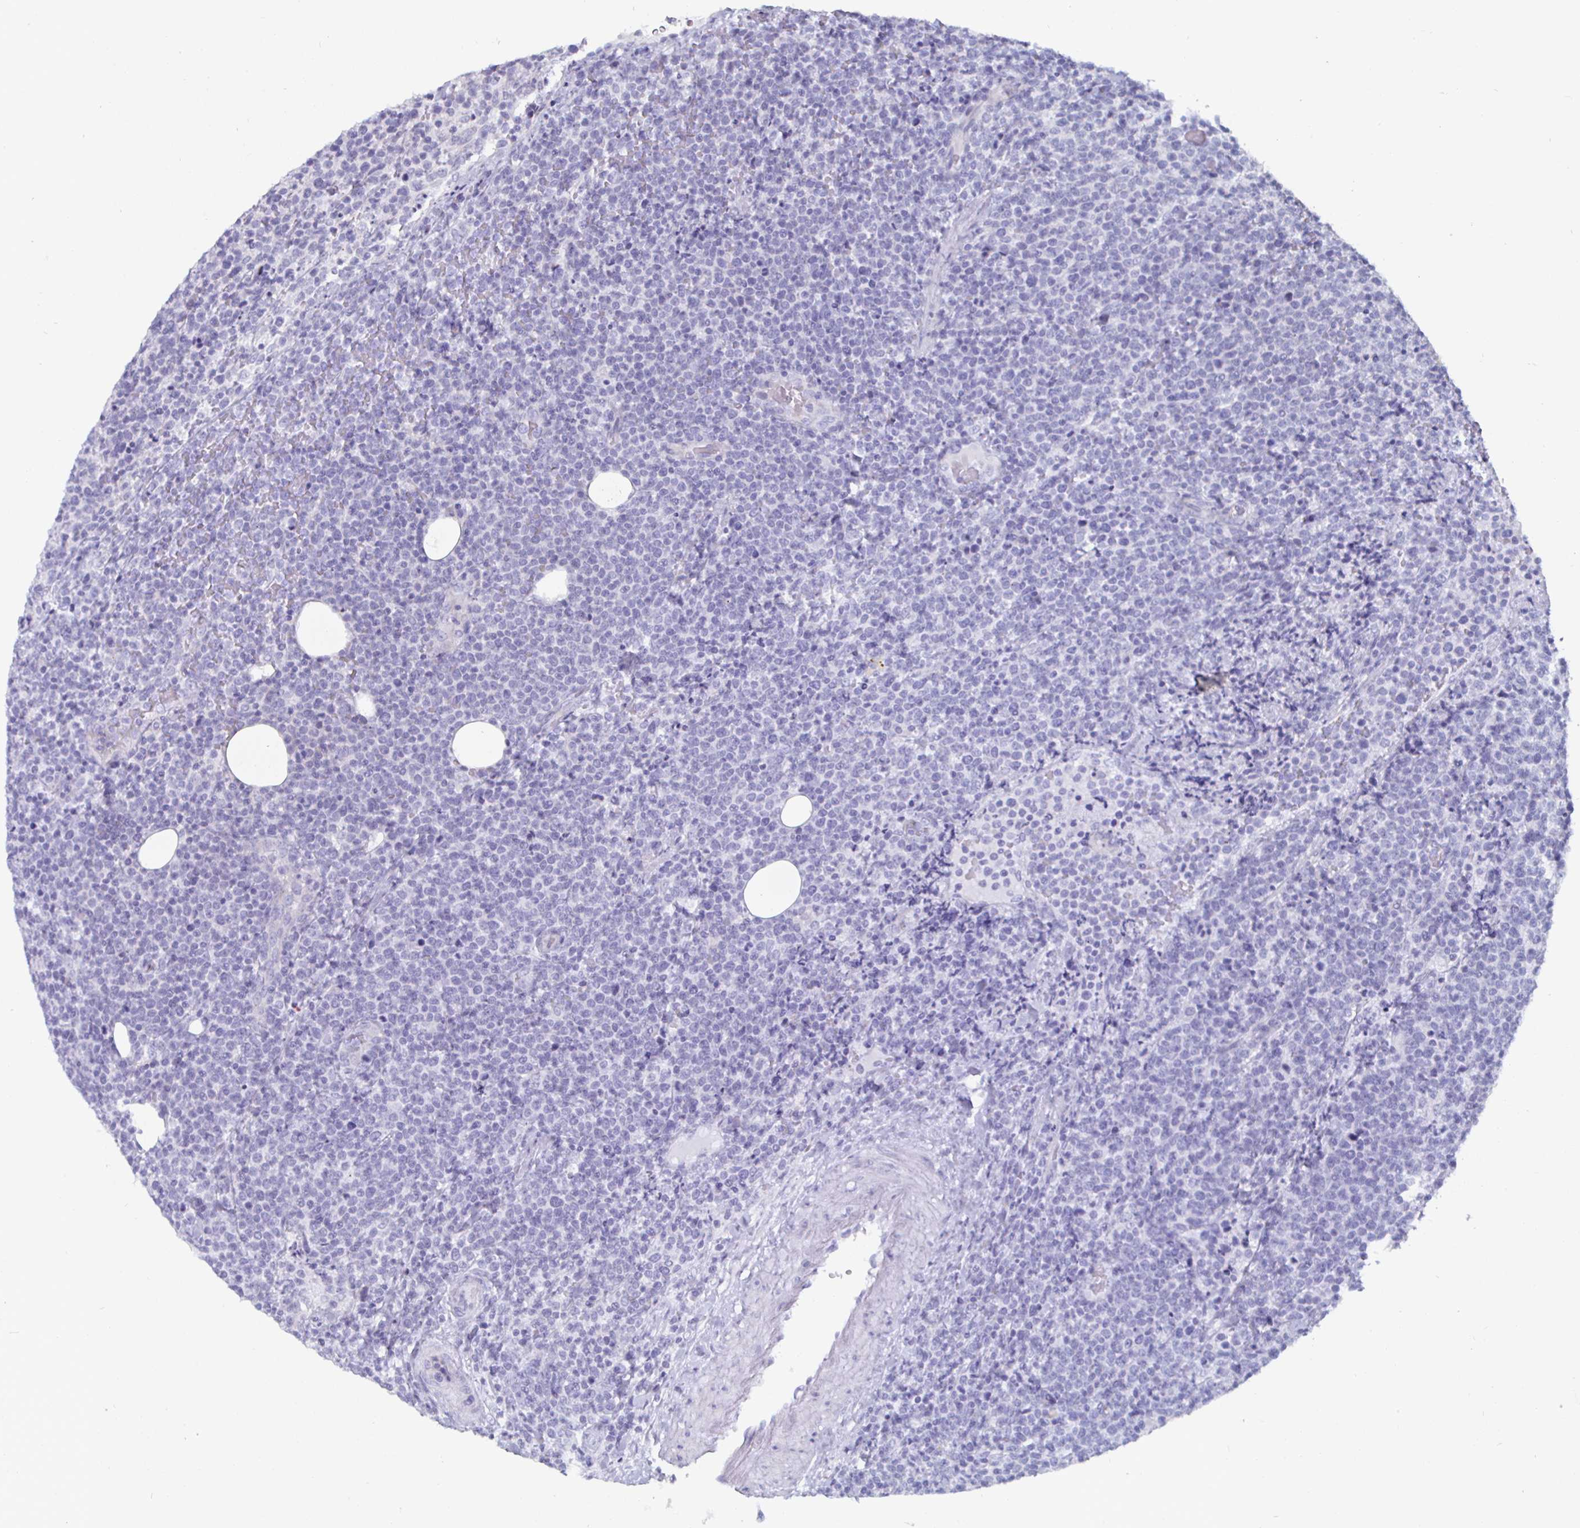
{"staining": {"intensity": "negative", "quantity": "none", "location": "none"}, "tissue": "lymphoma", "cell_type": "Tumor cells", "image_type": "cancer", "snomed": [{"axis": "morphology", "description": "Malignant lymphoma, non-Hodgkin's type, High grade"}, {"axis": "topography", "description": "Lymph node"}], "caption": "High-grade malignant lymphoma, non-Hodgkin's type stained for a protein using immunohistochemistry (IHC) shows no positivity tumor cells.", "gene": "DMRTB1", "patient": {"sex": "male", "age": 61}}